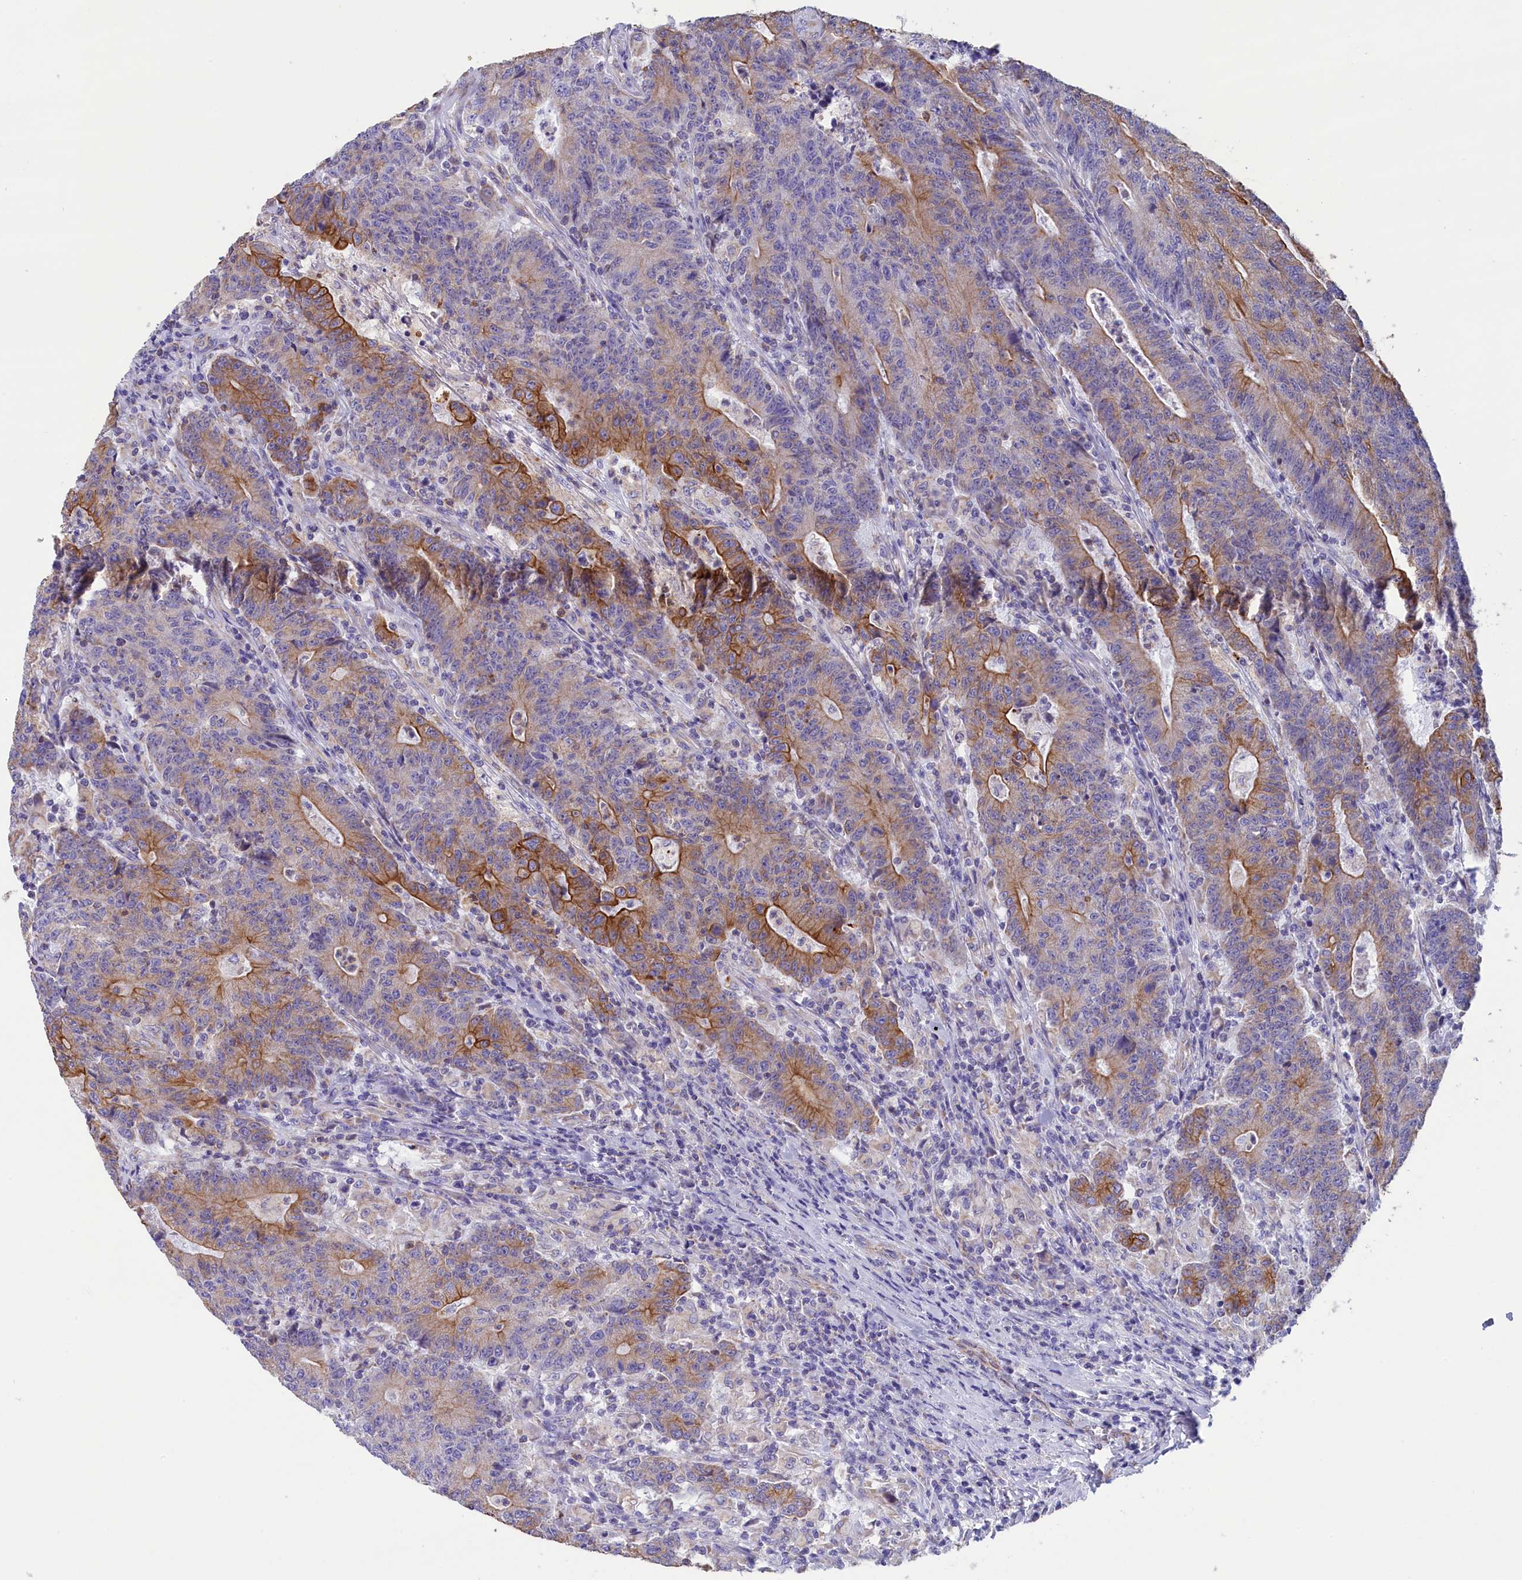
{"staining": {"intensity": "moderate", "quantity": "25%-75%", "location": "cytoplasmic/membranous"}, "tissue": "colorectal cancer", "cell_type": "Tumor cells", "image_type": "cancer", "snomed": [{"axis": "morphology", "description": "Adenocarcinoma, NOS"}, {"axis": "topography", "description": "Colon"}], "caption": "Immunohistochemistry photomicrograph of human colorectal cancer (adenocarcinoma) stained for a protein (brown), which demonstrates medium levels of moderate cytoplasmic/membranous staining in approximately 25%-75% of tumor cells.", "gene": "GATB", "patient": {"sex": "female", "age": 75}}